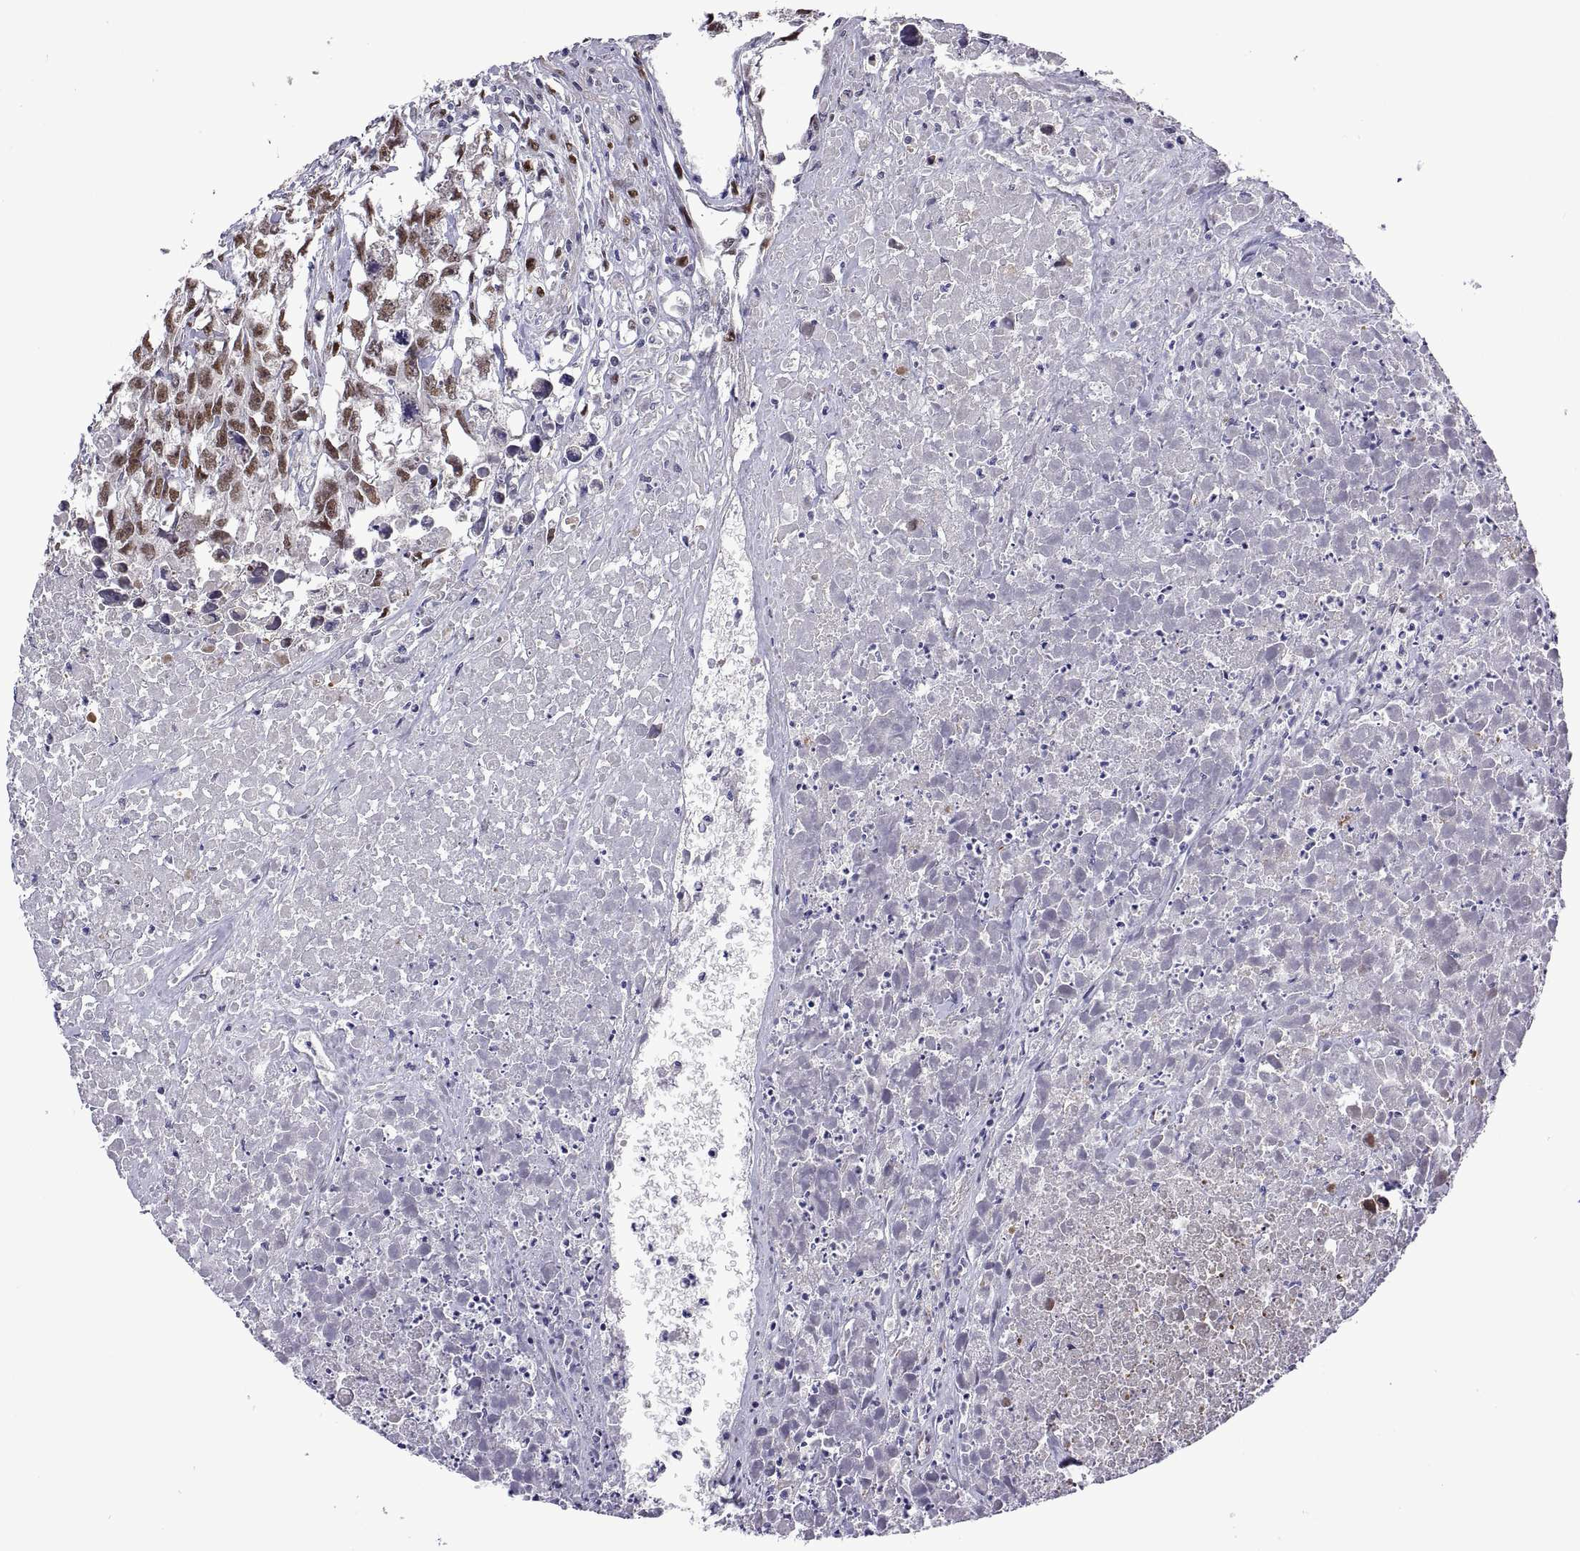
{"staining": {"intensity": "moderate", "quantity": ">75%", "location": "nuclear"}, "tissue": "testis cancer", "cell_type": "Tumor cells", "image_type": "cancer", "snomed": [{"axis": "morphology", "description": "Carcinoma, Embryonal, NOS"}, {"axis": "morphology", "description": "Teratoma, malignant, NOS"}, {"axis": "topography", "description": "Testis"}], "caption": "Immunohistochemical staining of teratoma (malignant) (testis) shows medium levels of moderate nuclear protein positivity in about >75% of tumor cells.", "gene": "NR4A1", "patient": {"sex": "male", "age": 44}}